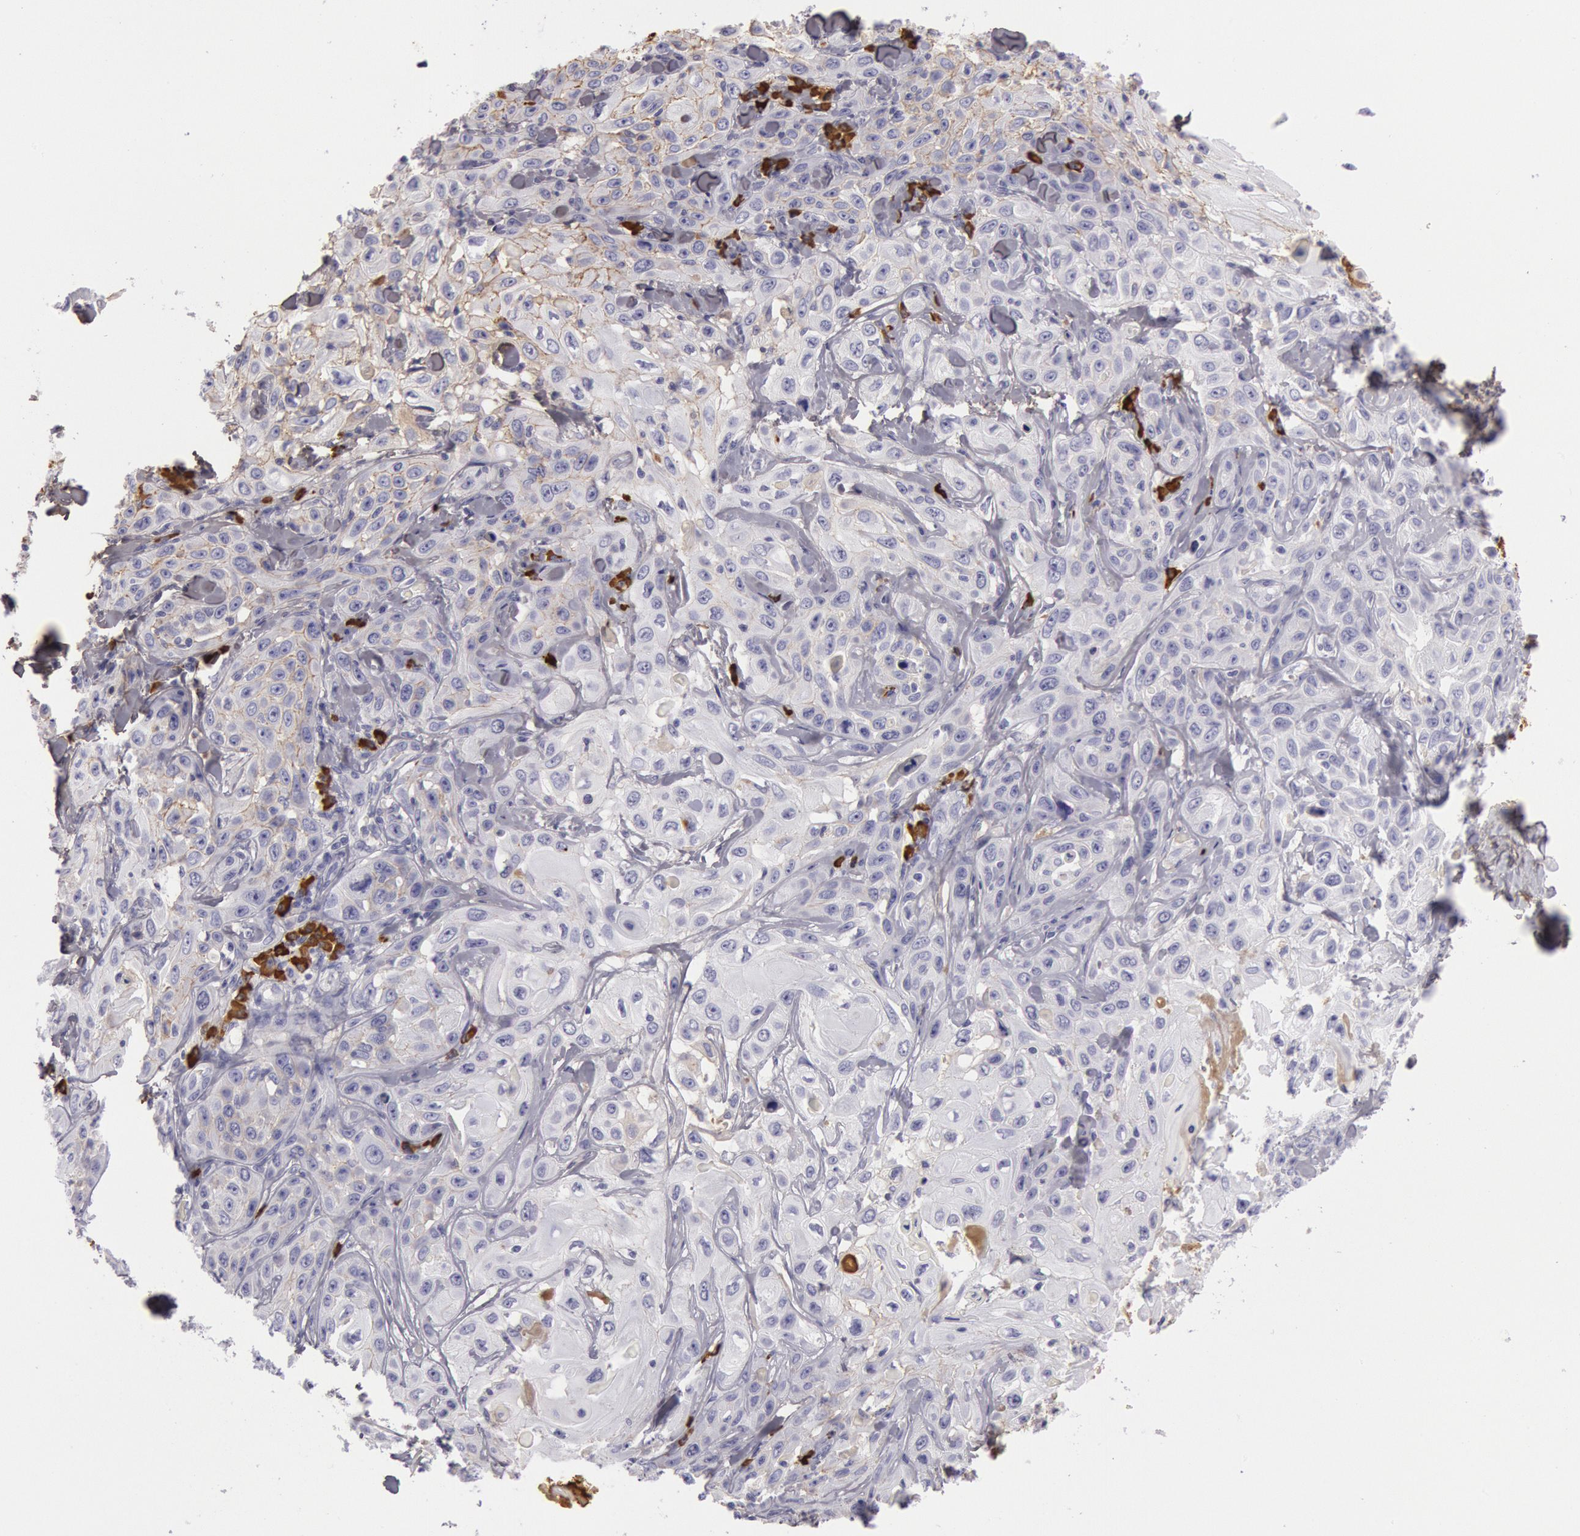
{"staining": {"intensity": "weak", "quantity": "<25%", "location": "cytoplasmic/membranous"}, "tissue": "skin cancer", "cell_type": "Tumor cells", "image_type": "cancer", "snomed": [{"axis": "morphology", "description": "Squamous cell carcinoma, NOS"}, {"axis": "topography", "description": "Skin"}], "caption": "Immunohistochemical staining of squamous cell carcinoma (skin) exhibits no significant expression in tumor cells.", "gene": "IGHG1", "patient": {"sex": "male", "age": 84}}